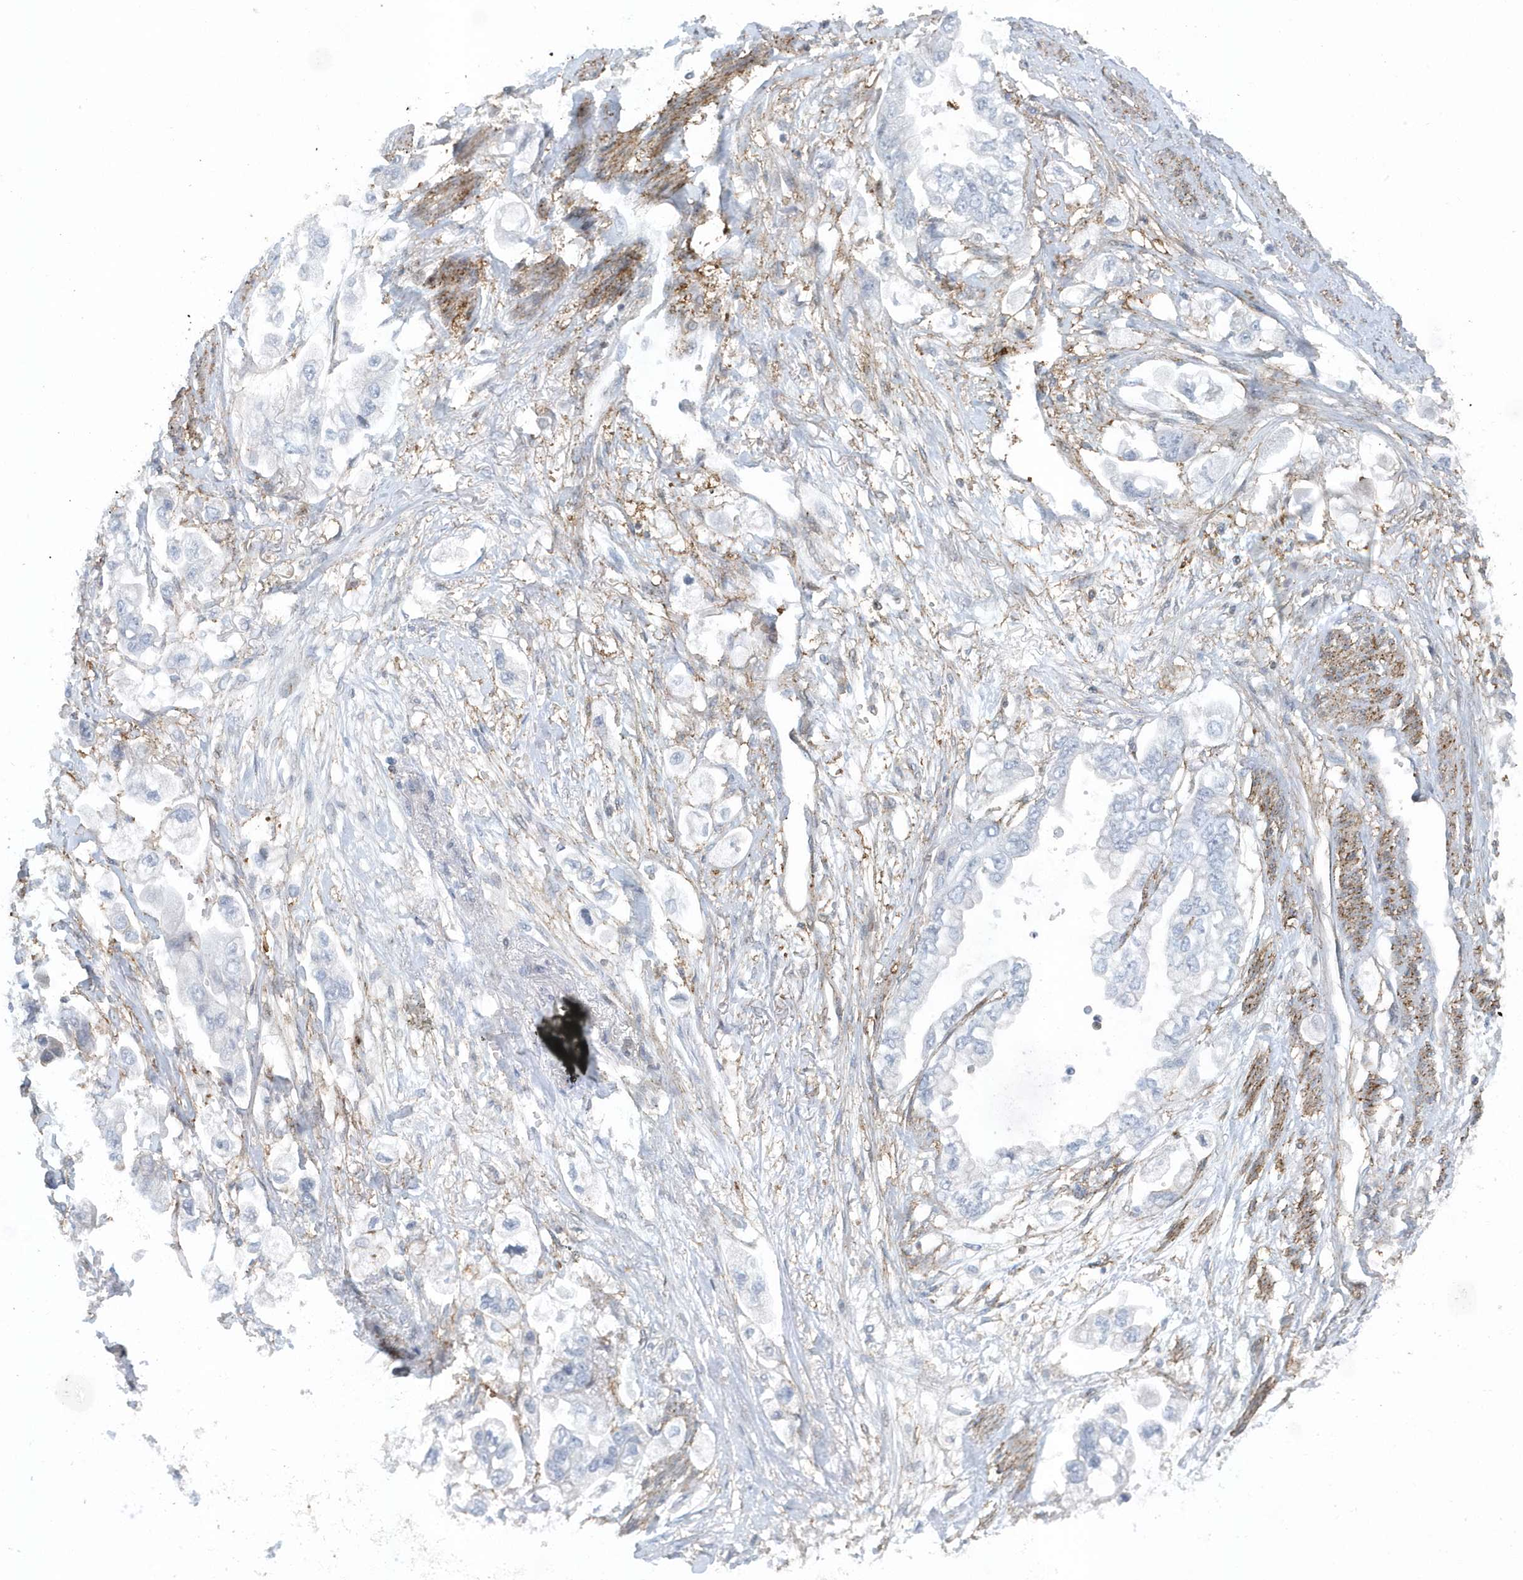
{"staining": {"intensity": "negative", "quantity": "none", "location": "none"}, "tissue": "stomach cancer", "cell_type": "Tumor cells", "image_type": "cancer", "snomed": [{"axis": "morphology", "description": "Adenocarcinoma, NOS"}, {"axis": "topography", "description": "Stomach"}], "caption": "Immunohistochemistry image of human stomach cancer (adenocarcinoma) stained for a protein (brown), which displays no staining in tumor cells.", "gene": "CACNB2", "patient": {"sex": "male", "age": 62}}